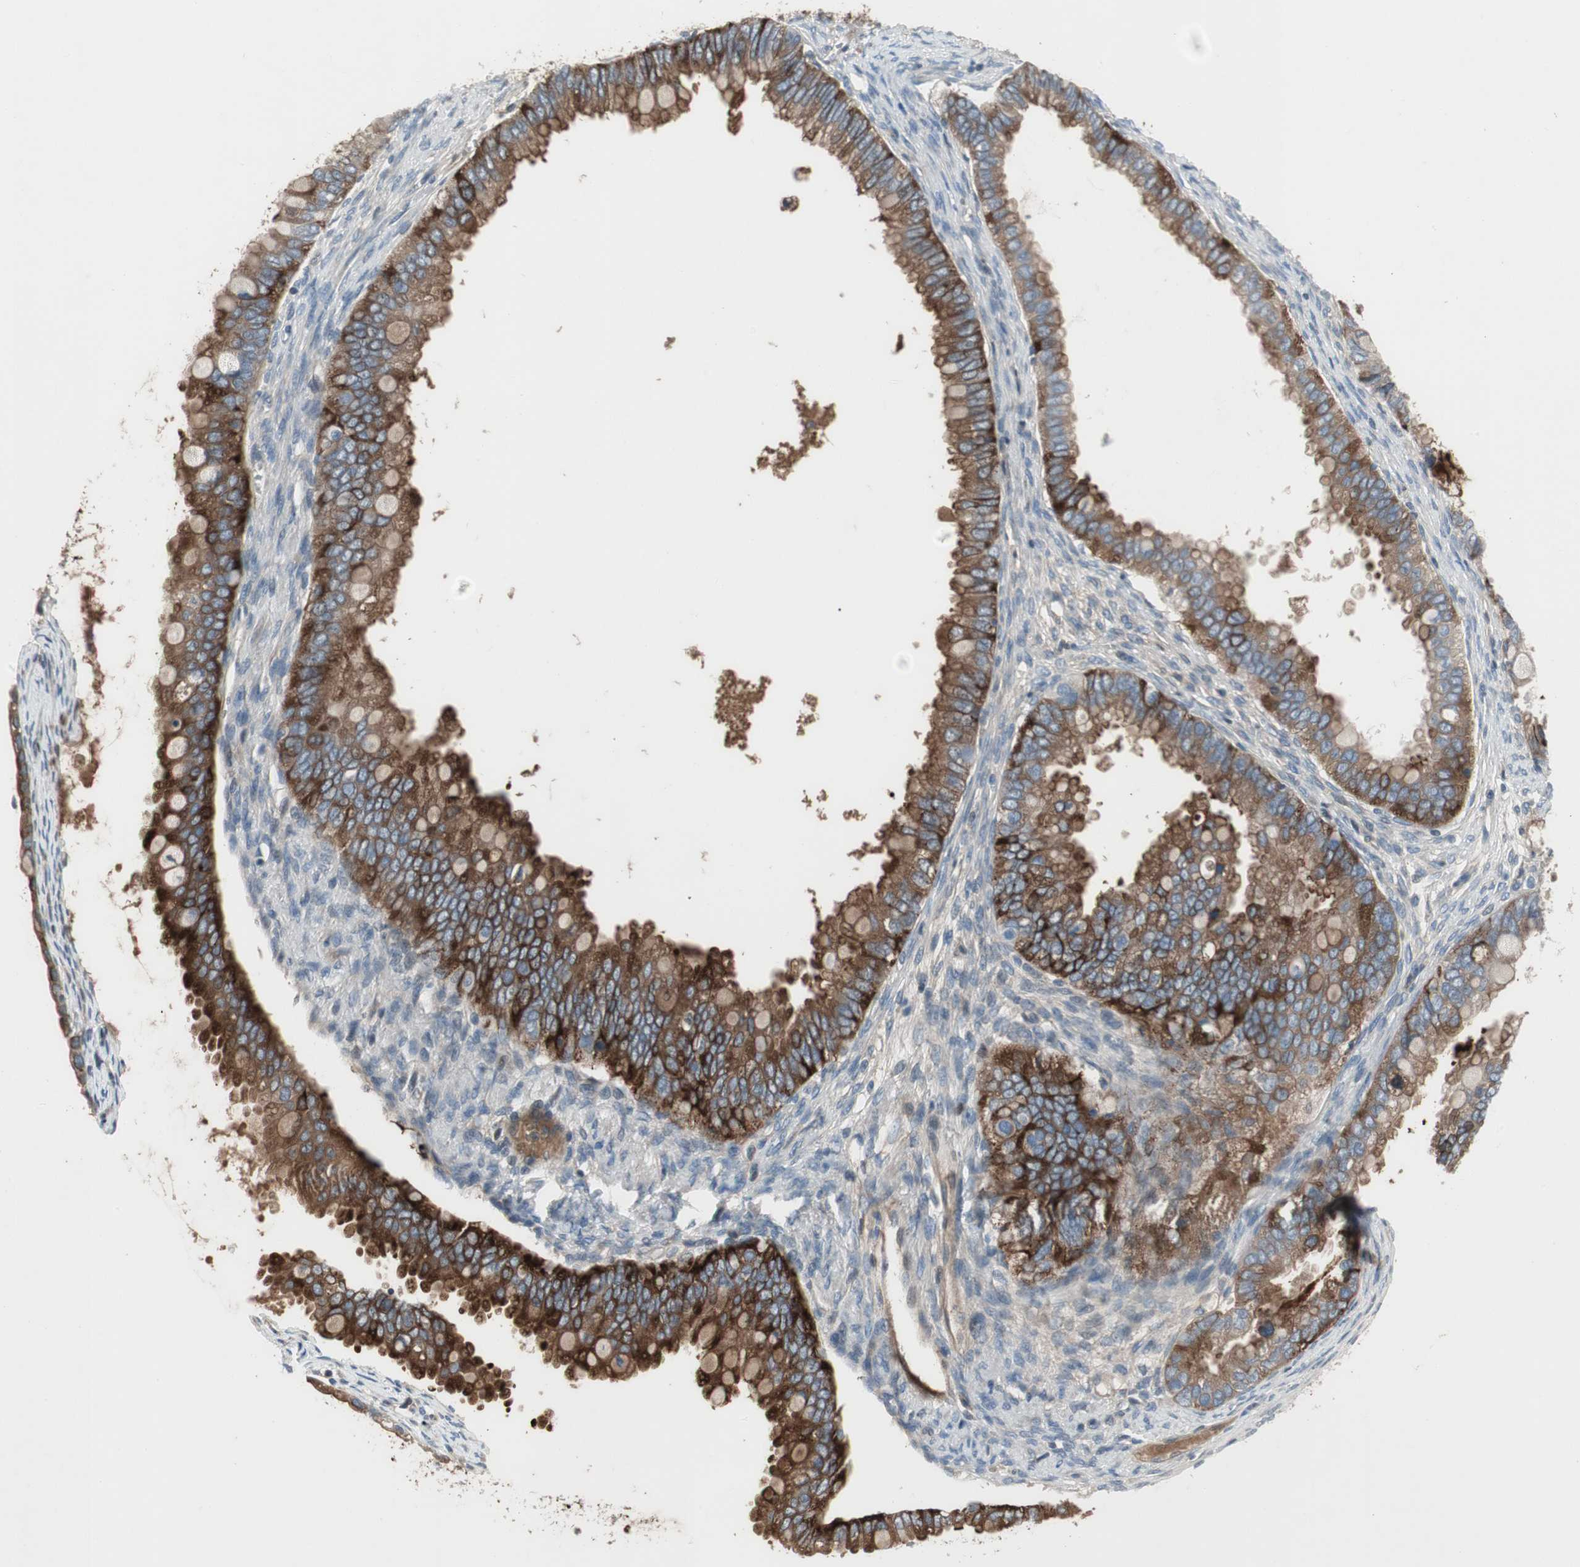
{"staining": {"intensity": "strong", "quantity": ">75%", "location": "cytoplasmic/membranous"}, "tissue": "ovarian cancer", "cell_type": "Tumor cells", "image_type": "cancer", "snomed": [{"axis": "morphology", "description": "Cystadenocarcinoma, mucinous, NOS"}, {"axis": "topography", "description": "Ovary"}], "caption": "Strong cytoplasmic/membranous expression for a protein is seen in about >75% of tumor cells of ovarian cancer (mucinous cystadenocarcinoma) using immunohistochemistry.", "gene": "PIGR", "patient": {"sex": "female", "age": 80}}